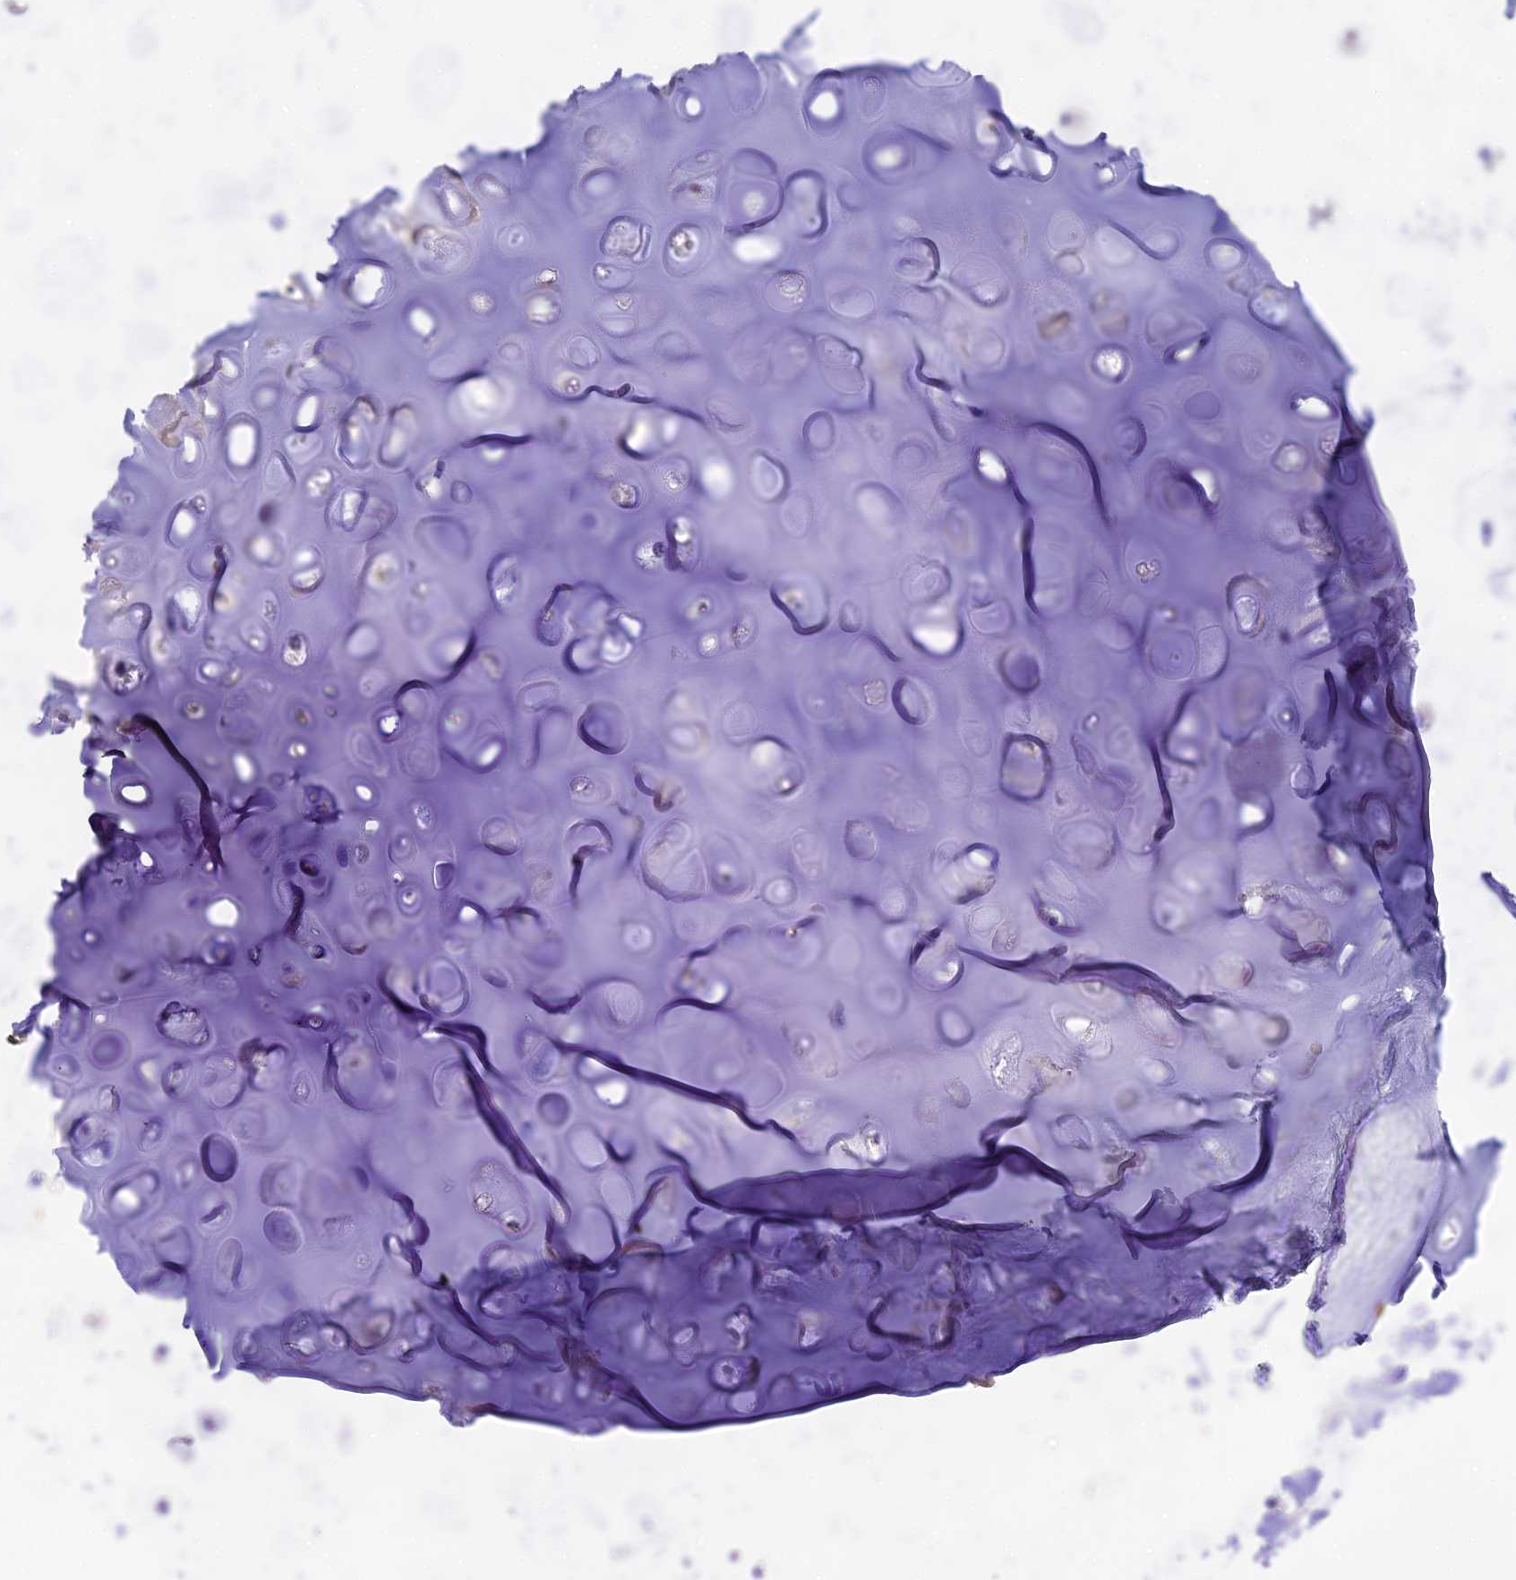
{"staining": {"intensity": "negative", "quantity": "none", "location": "none"}, "tissue": "adipose tissue", "cell_type": "Adipocytes", "image_type": "normal", "snomed": [{"axis": "morphology", "description": "Normal tissue, NOS"}, {"axis": "topography", "description": "Lymph node"}, {"axis": "topography", "description": "Cartilage tissue"}, {"axis": "topography", "description": "Bronchus"}], "caption": "Immunohistochemistry image of unremarkable adipose tissue: adipose tissue stained with DAB demonstrates no significant protein expression in adipocytes. Brightfield microscopy of immunohistochemistry stained with DAB (brown) and hematoxylin (blue), captured at high magnification.", "gene": "TNNC2", "patient": {"sex": "male", "age": 63}}